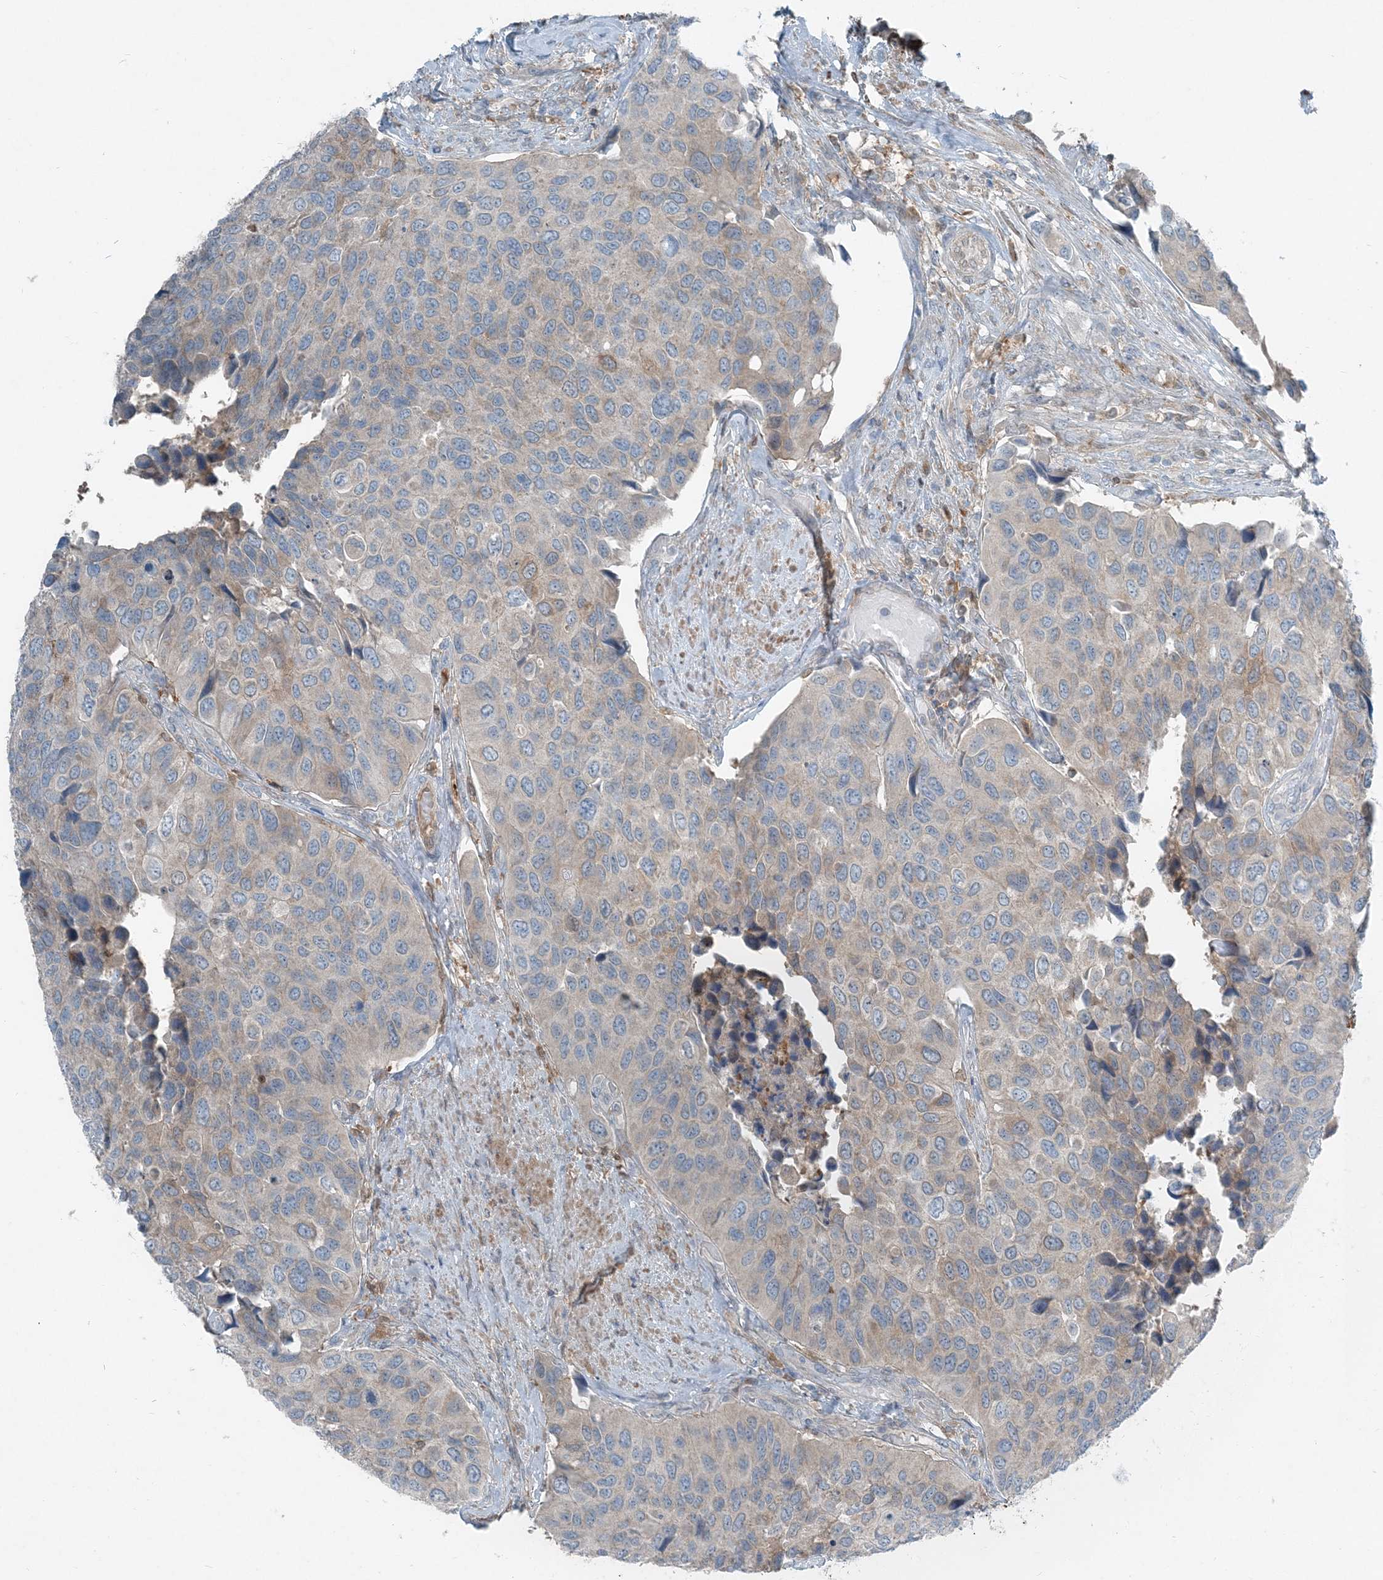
{"staining": {"intensity": "moderate", "quantity": "<25%", "location": "cytoplasmic/membranous"}, "tissue": "urothelial cancer", "cell_type": "Tumor cells", "image_type": "cancer", "snomed": [{"axis": "morphology", "description": "Urothelial carcinoma, High grade"}, {"axis": "topography", "description": "Urinary bladder"}], "caption": "High-grade urothelial carcinoma tissue exhibits moderate cytoplasmic/membranous positivity in approximately <25% of tumor cells, visualized by immunohistochemistry.", "gene": "ARMH1", "patient": {"sex": "male", "age": 74}}